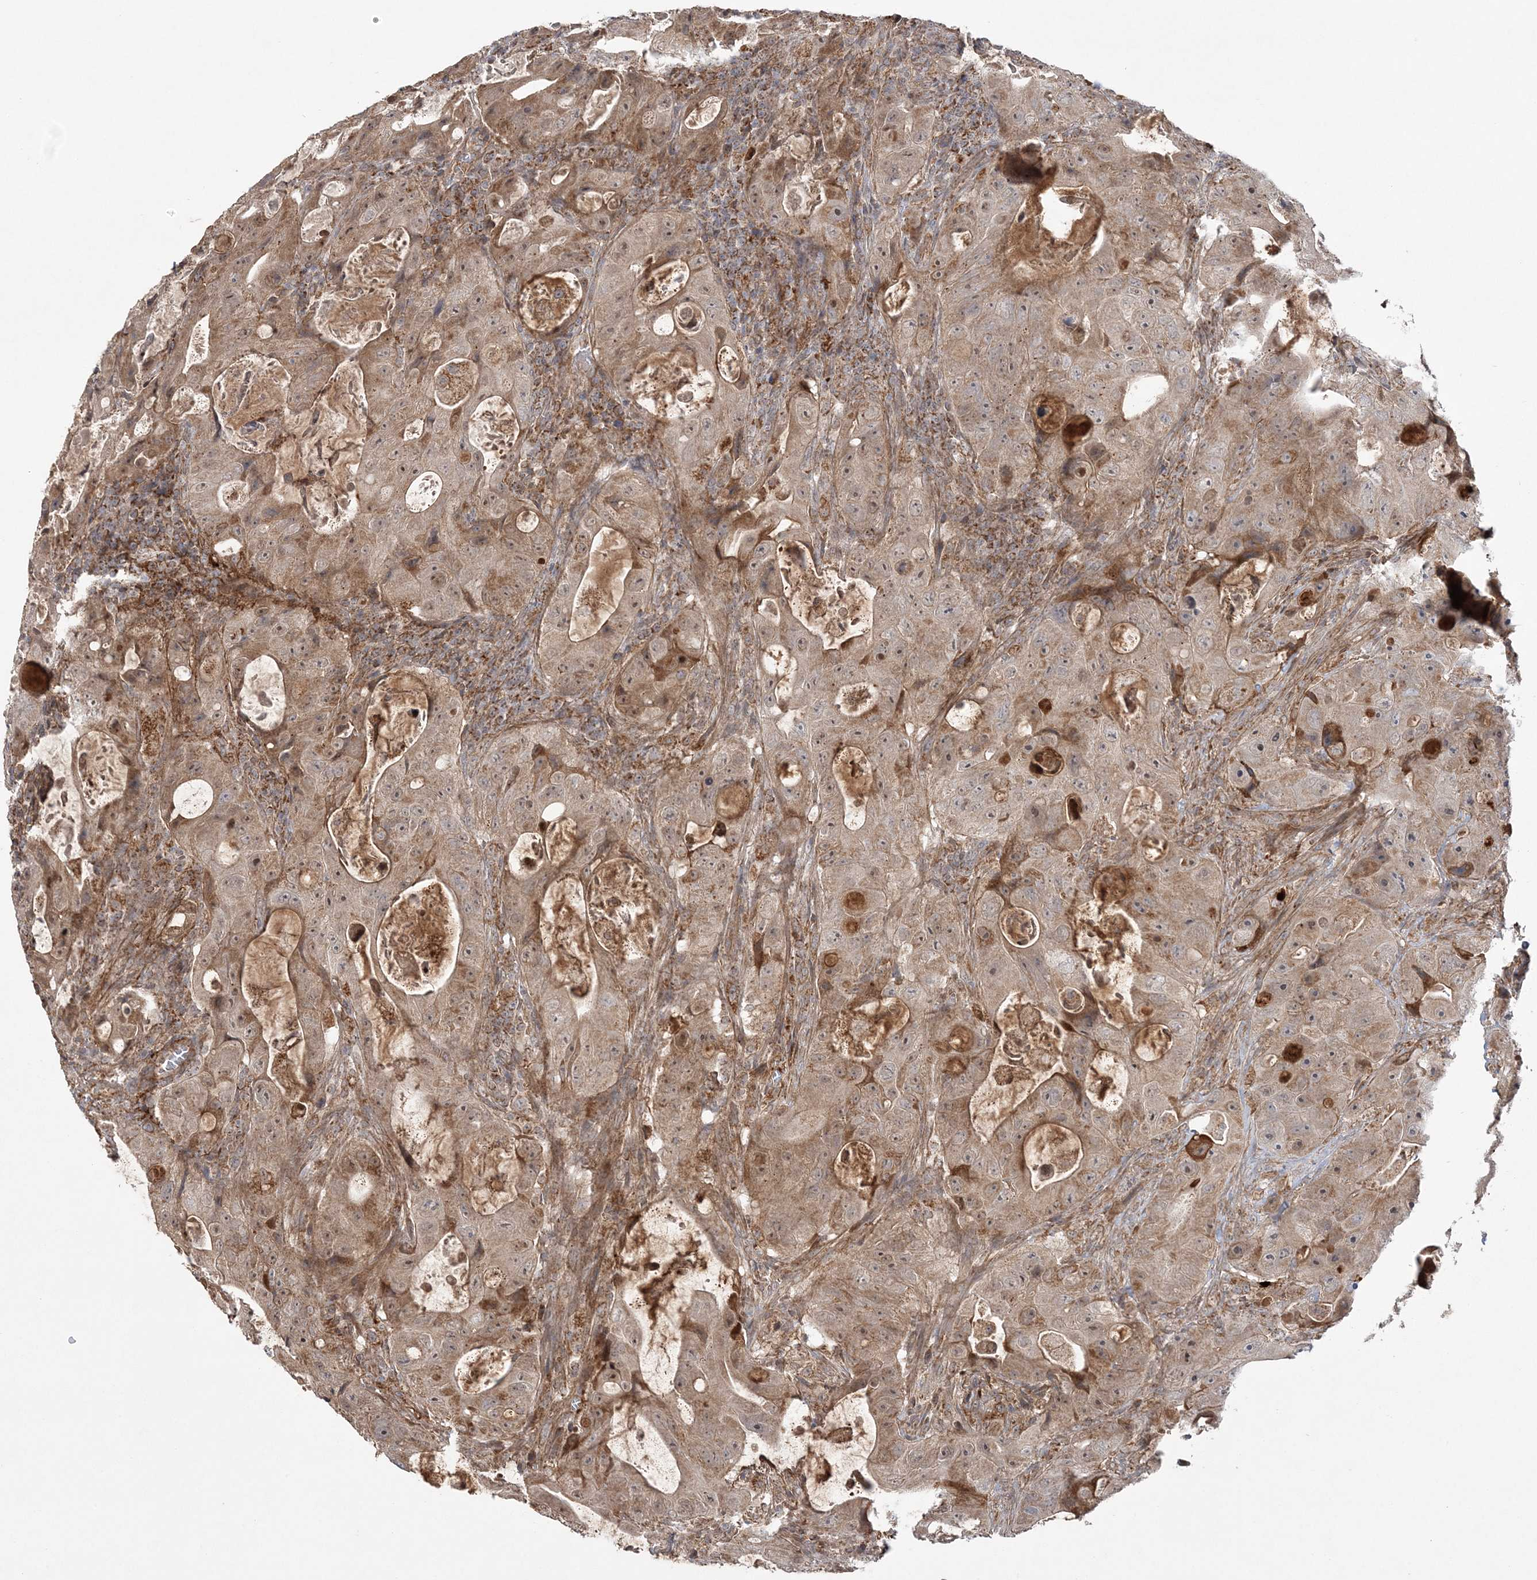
{"staining": {"intensity": "moderate", "quantity": ">75%", "location": "cytoplasmic/membranous,nuclear"}, "tissue": "colorectal cancer", "cell_type": "Tumor cells", "image_type": "cancer", "snomed": [{"axis": "morphology", "description": "Adenocarcinoma, NOS"}, {"axis": "topography", "description": "Colon"}], "caption": "This image demonstrates immunohistochemistry (IHC) staining of human colorectal cancer (adenocarcinoma), with medium moderate cytoplasmic/membranous and nuclear expression in about >75% of tumor cells.", "gene": "SCLT1", "patient": {"sex": "female", "age": 46}}